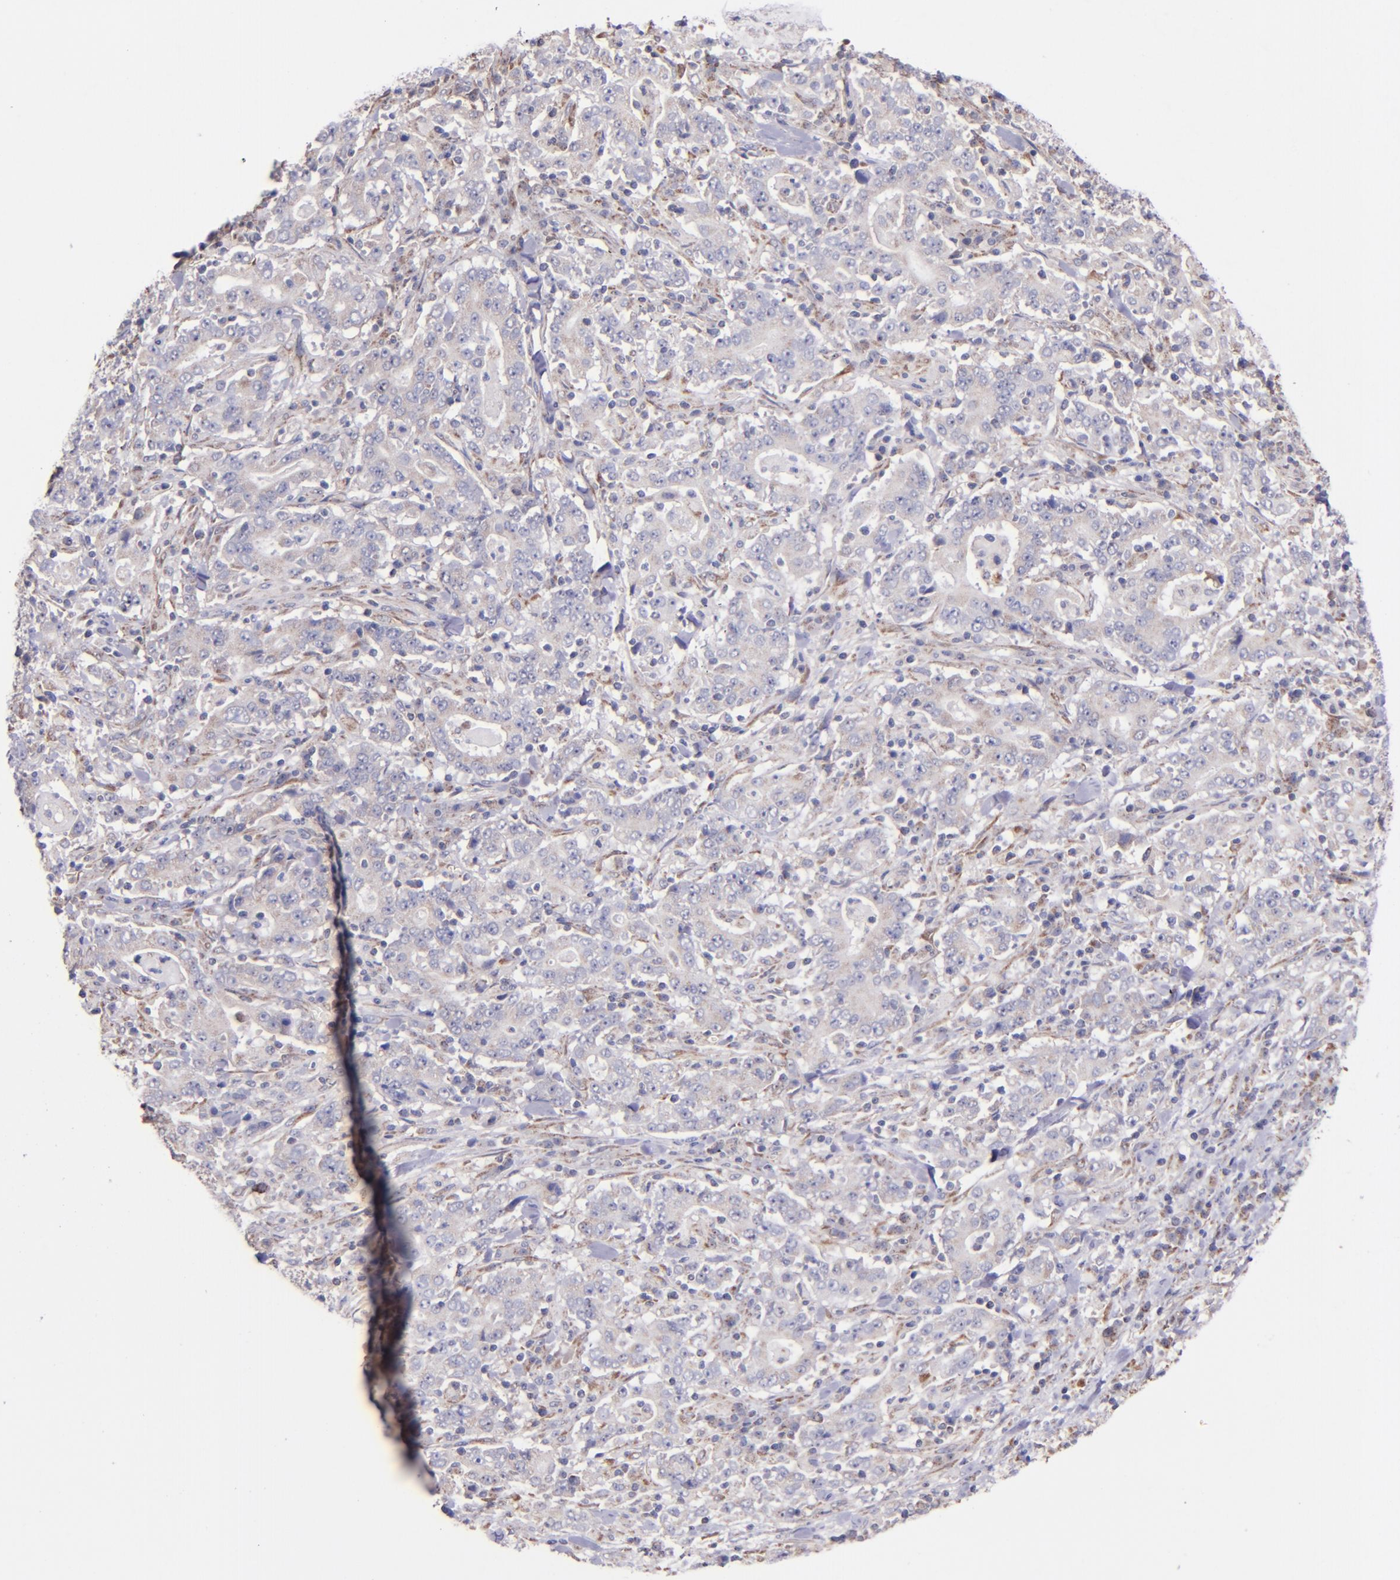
{"staining": {"intensity": "weak", "quantity": "25%-75%", "location": "cytoplasmic/membranous"}, "tissue": "stomach cancer", "cell_type": "Tumor cells", "image_type": "cancer", "snomed": [{"axis": "morphology", "description": "Normal tissue, NOS"}, {"axis": "morphology", "description": "Adenocarcinoma, NOS"}, {"axis": "topography", "description": "Stomach, upper"}, {"axis": "topography", "description": "Stomach"}], "caption": "Human adenocarcinoma (stomach) stained with a protein marker shows weak staining in tumor cells.", "gene": "SHC1", "patient": {"sex": "male", "age": 59}}